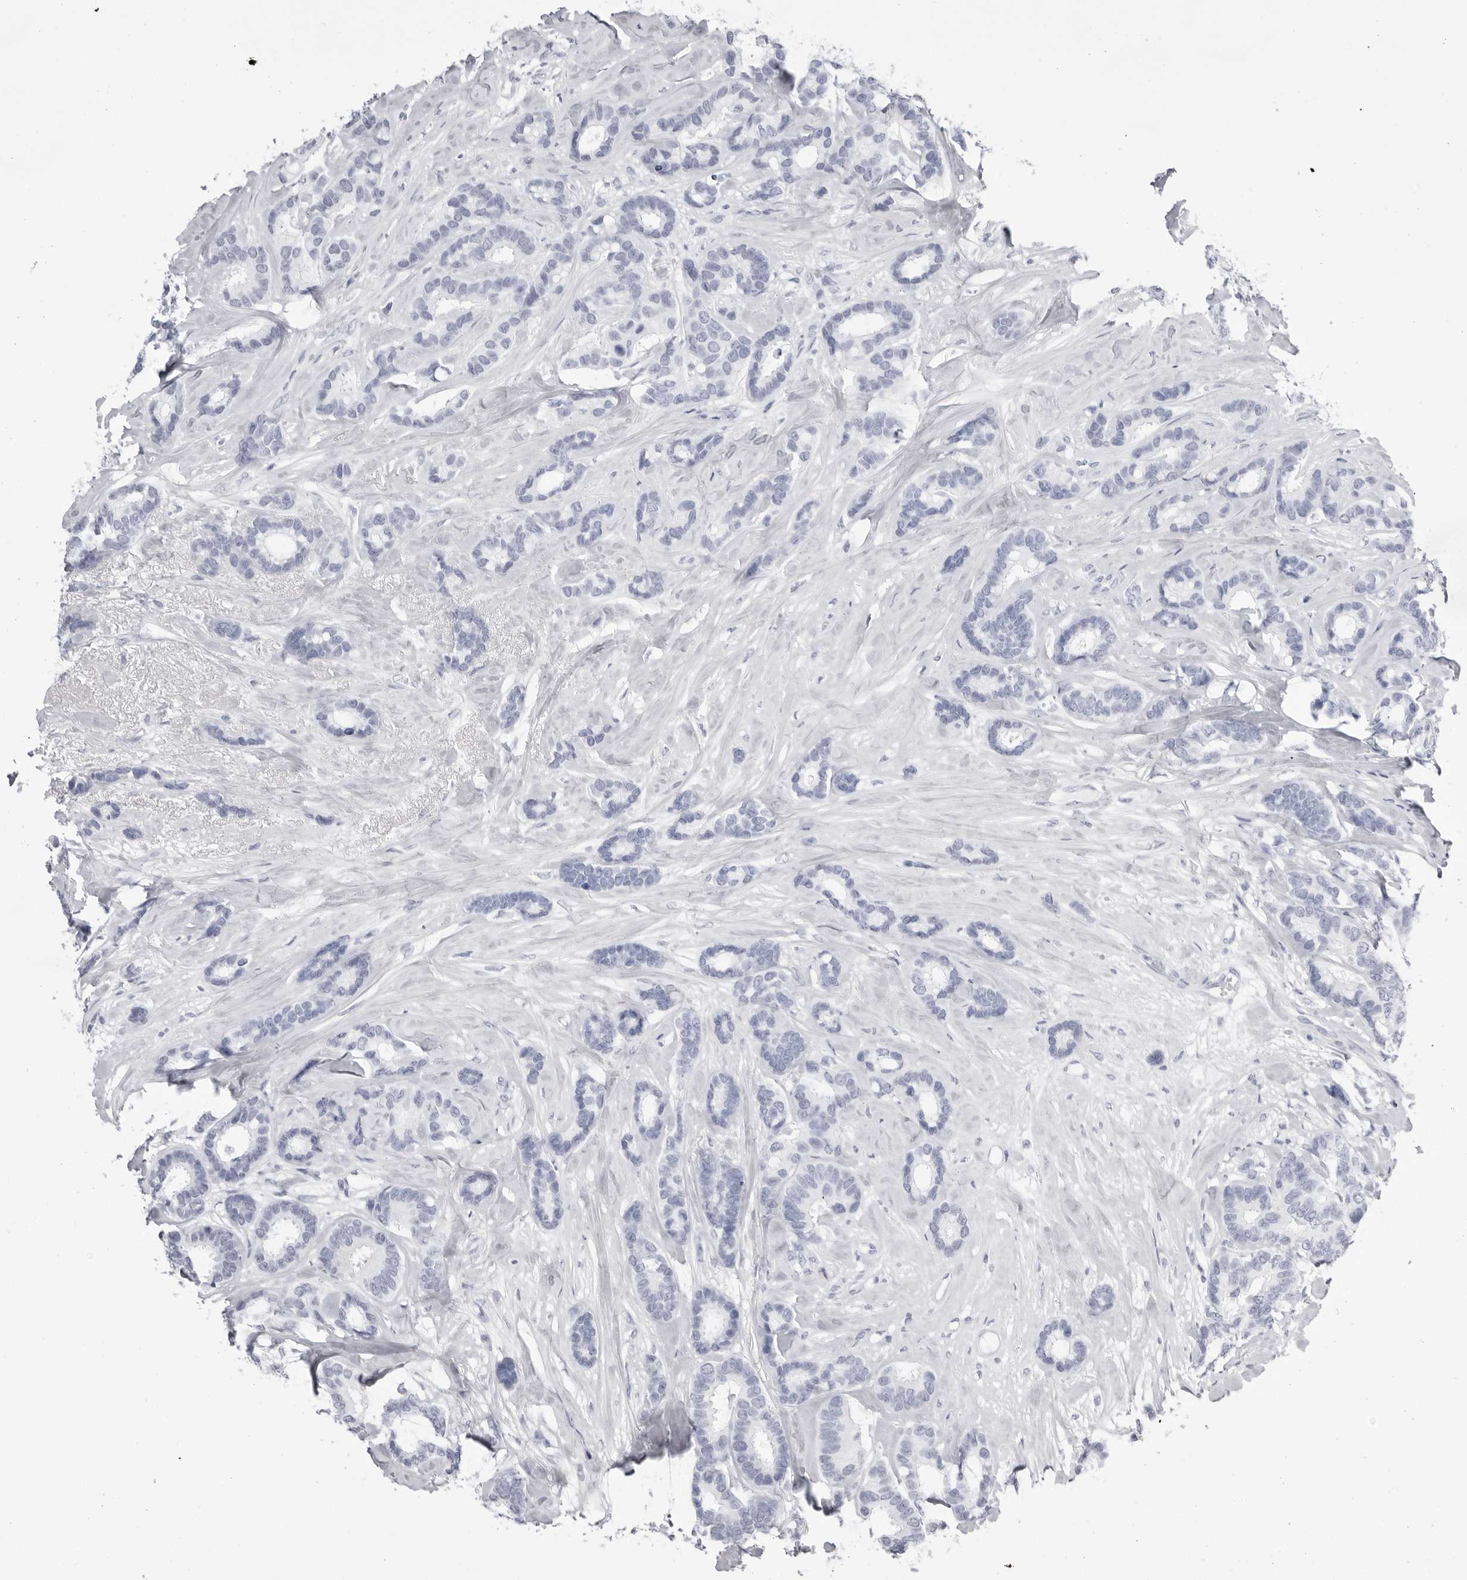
{"staining": {"intensity": "negative", "quantity": "none", "location": "none"}, "tissue": "breast cancer", "cell_type": "Tumor cells", "image_type": "cancer", "snomed": [{"axis": "morphology", "description": "Duct carcinoma"}, {"axis": "topography", "description": "Breast"}], "caption": "DAB immunohistochemical staining of breast invasive ductal carcinoma demonstrates no significant positivity in tumor cells.", "gene": "TMOD4", "patient": {"sex": "female", "age": 87}}